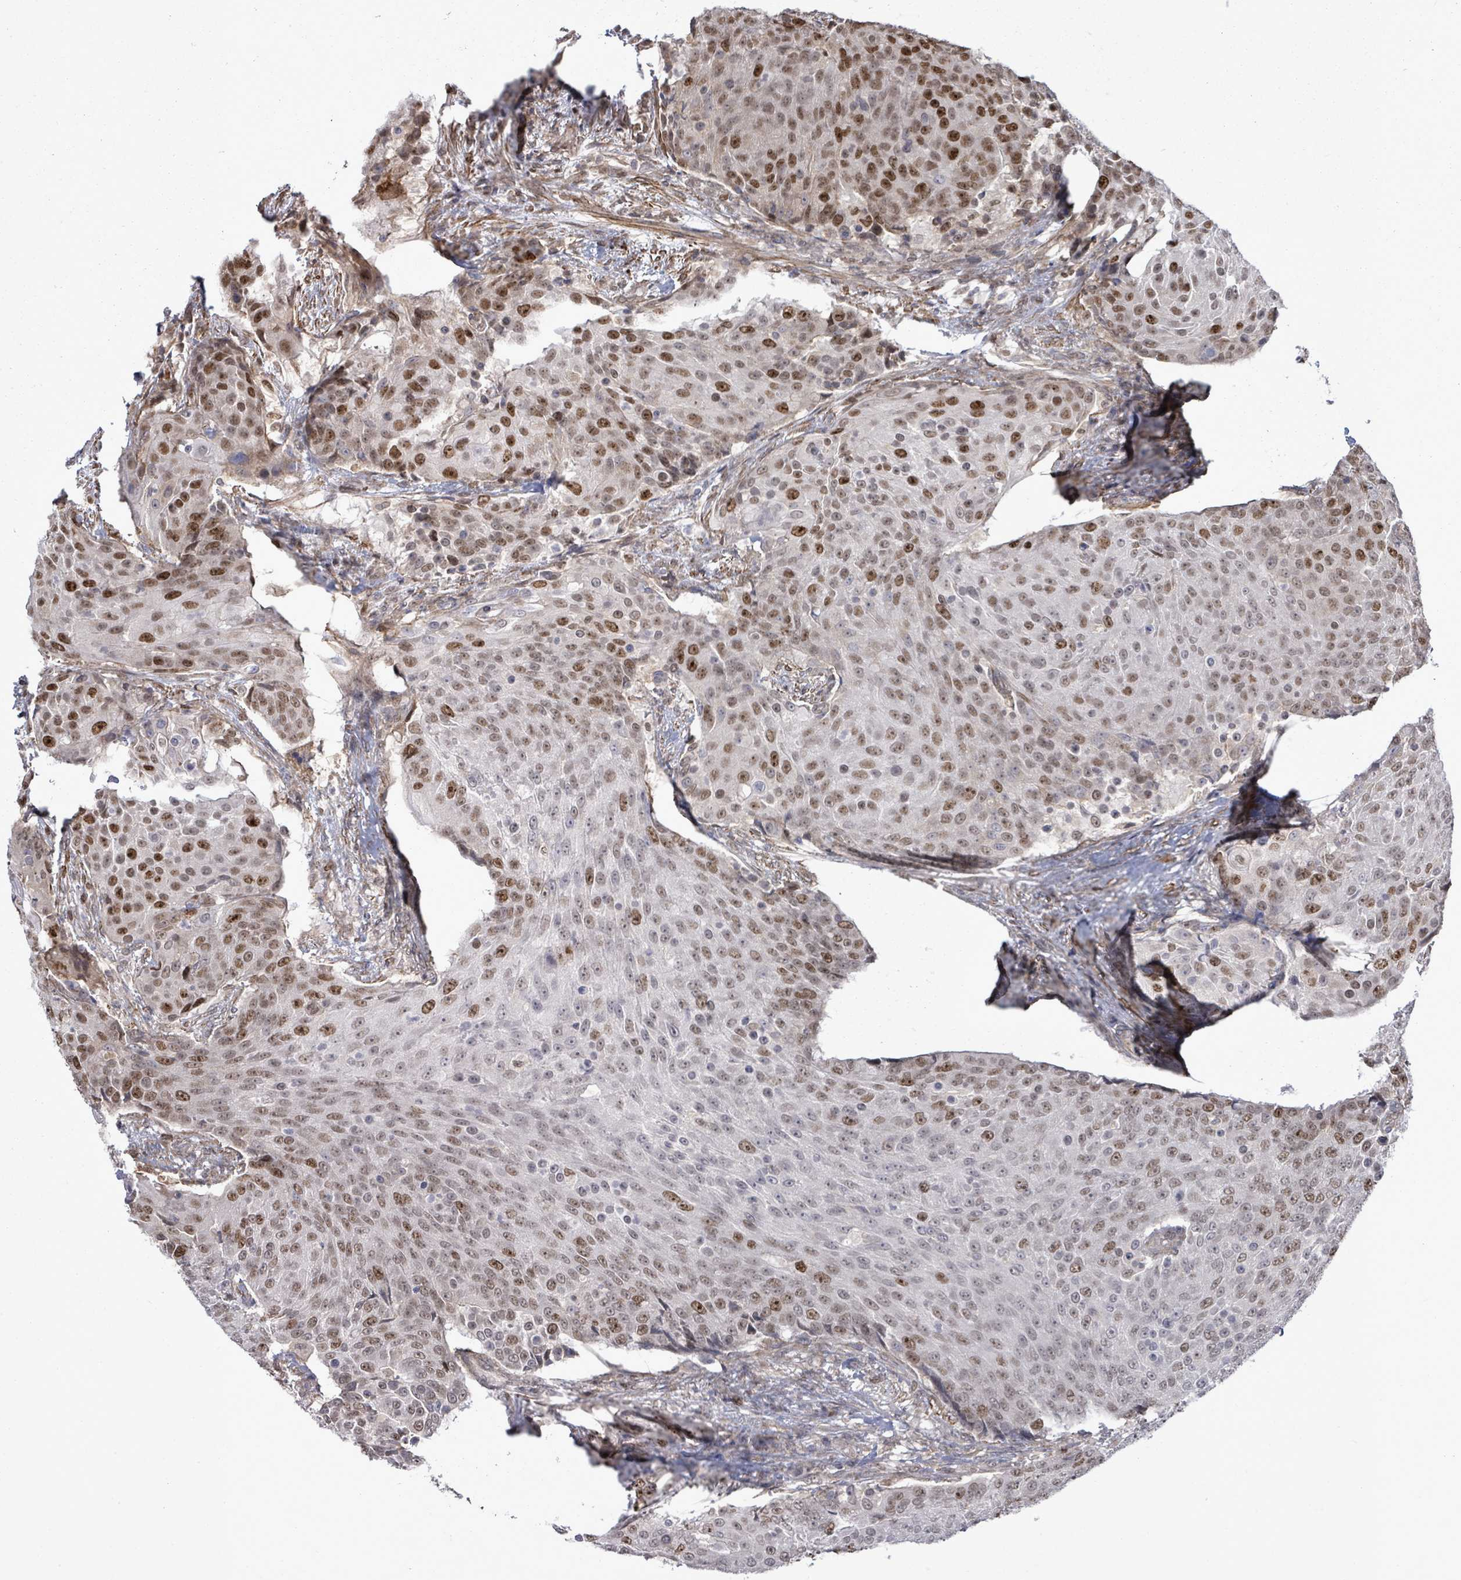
{"staining": {"intensity": "strong", "quantity": "25%-75%", "location": "nuclear"}, "tissue": "urothelial cancer", "cell_type": "Tumor cells", "image_type": "cancer", "snomed": [{"axis": "morphology", "description": "Urothelial carcinoma, High grade"}, {"axis": "topography", "description": "Urinary bladder"}], "caption": "Urothelial cancer stained for a protein (brown) demonstrates strong nuclear positive staining in approximately 25%-75% of tumor cells.", "gene": "PAPSS1", "patient": {"sex": "female", "age": 63}}